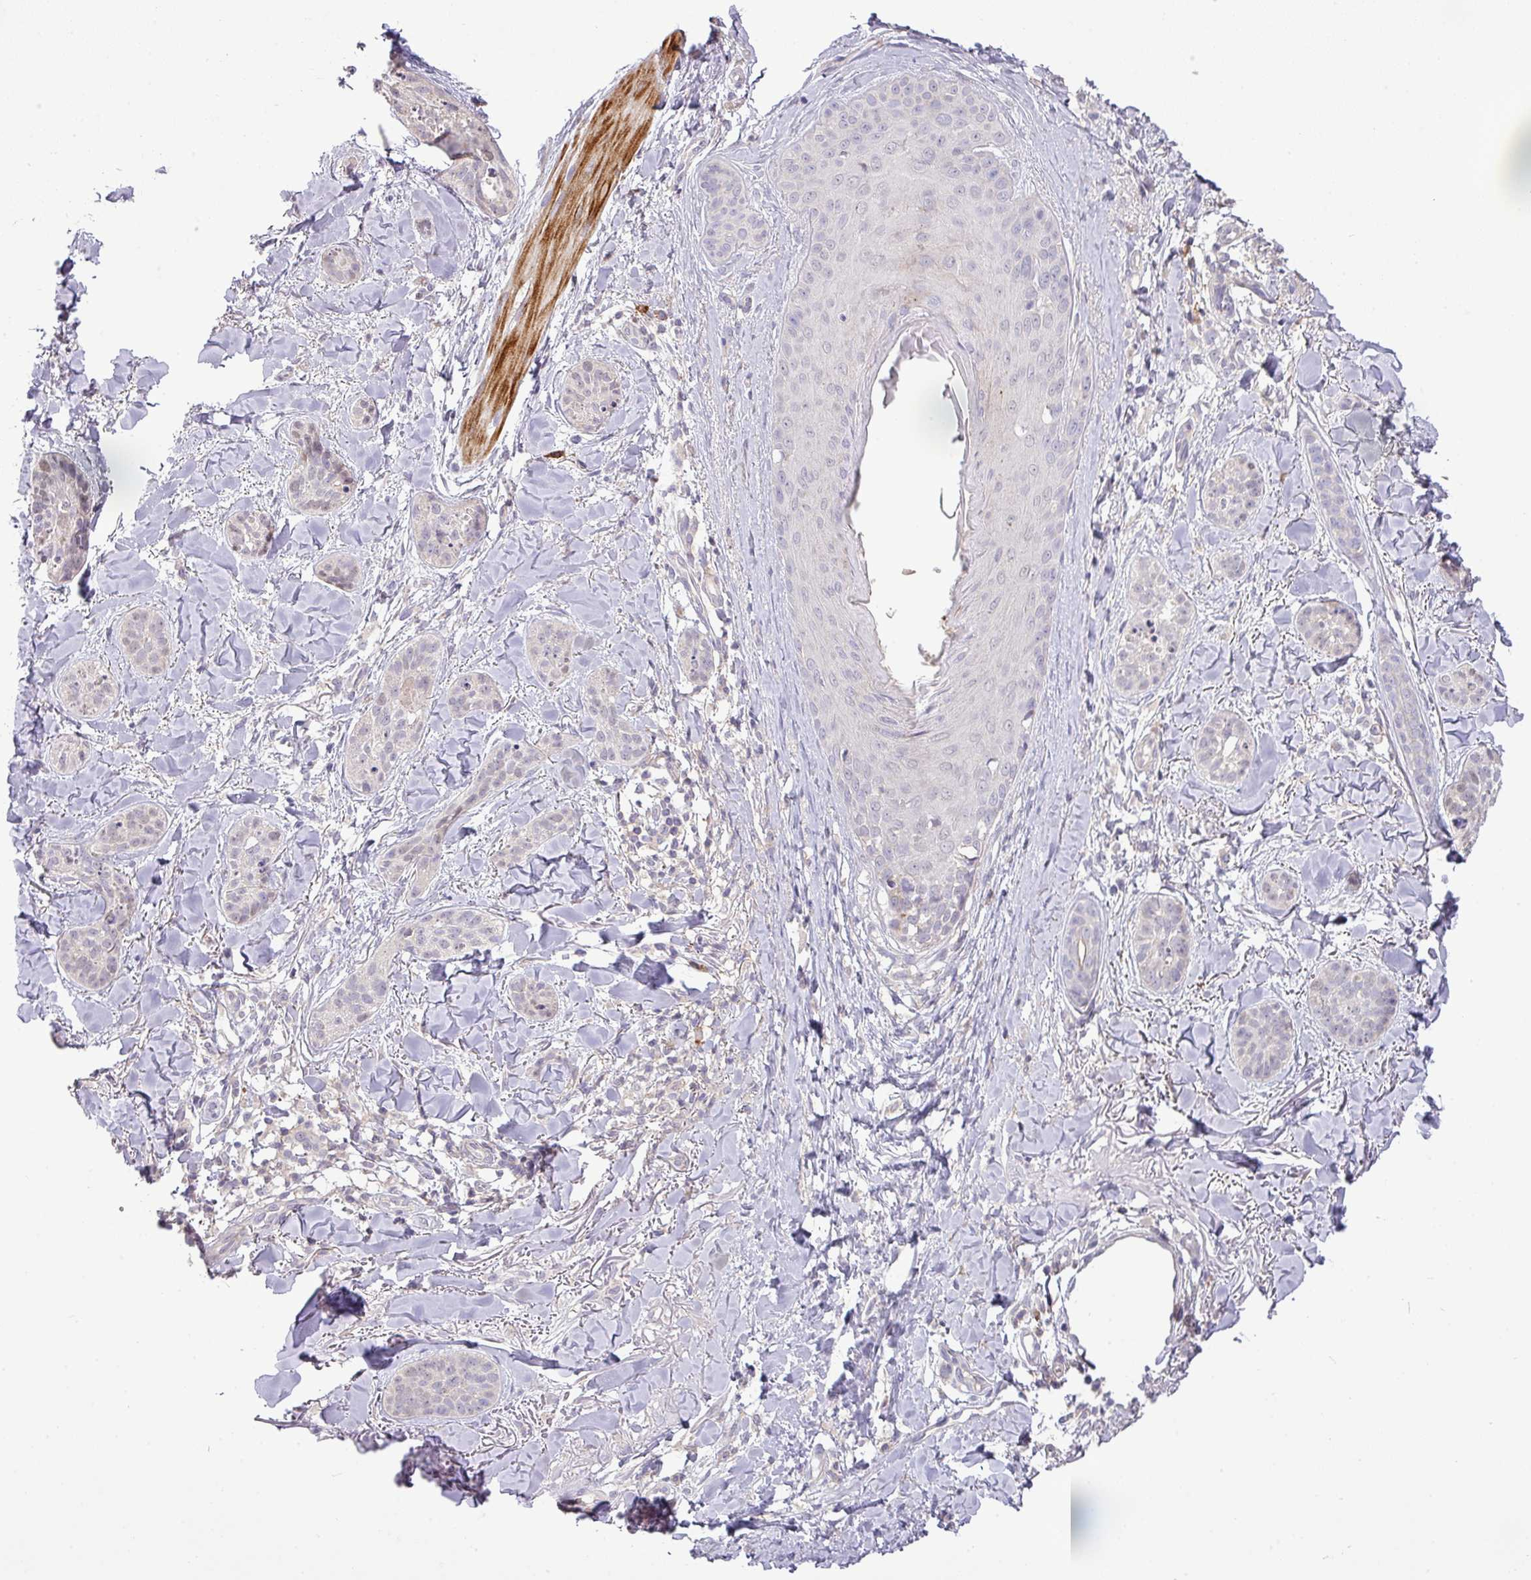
{"staining": {"intensity": "negative", "quantity": "none", "location": "none"}, "tissue": "skin cancer", "cell_type": "Tumor cells", "image_type": "cancer", "snomed": [{"axis": "morphology", "description": "Basal cell carcinoma"}, {"axis": "topography", "description": "Skin"}], "caption": "DAB immunohistochemical staining of human skin cancer (basal cell carcinoma) exhibits no significant positivity in tumor cells.", "gene": "TPRA1", "patient": {"sex": "male", "age": 52}}